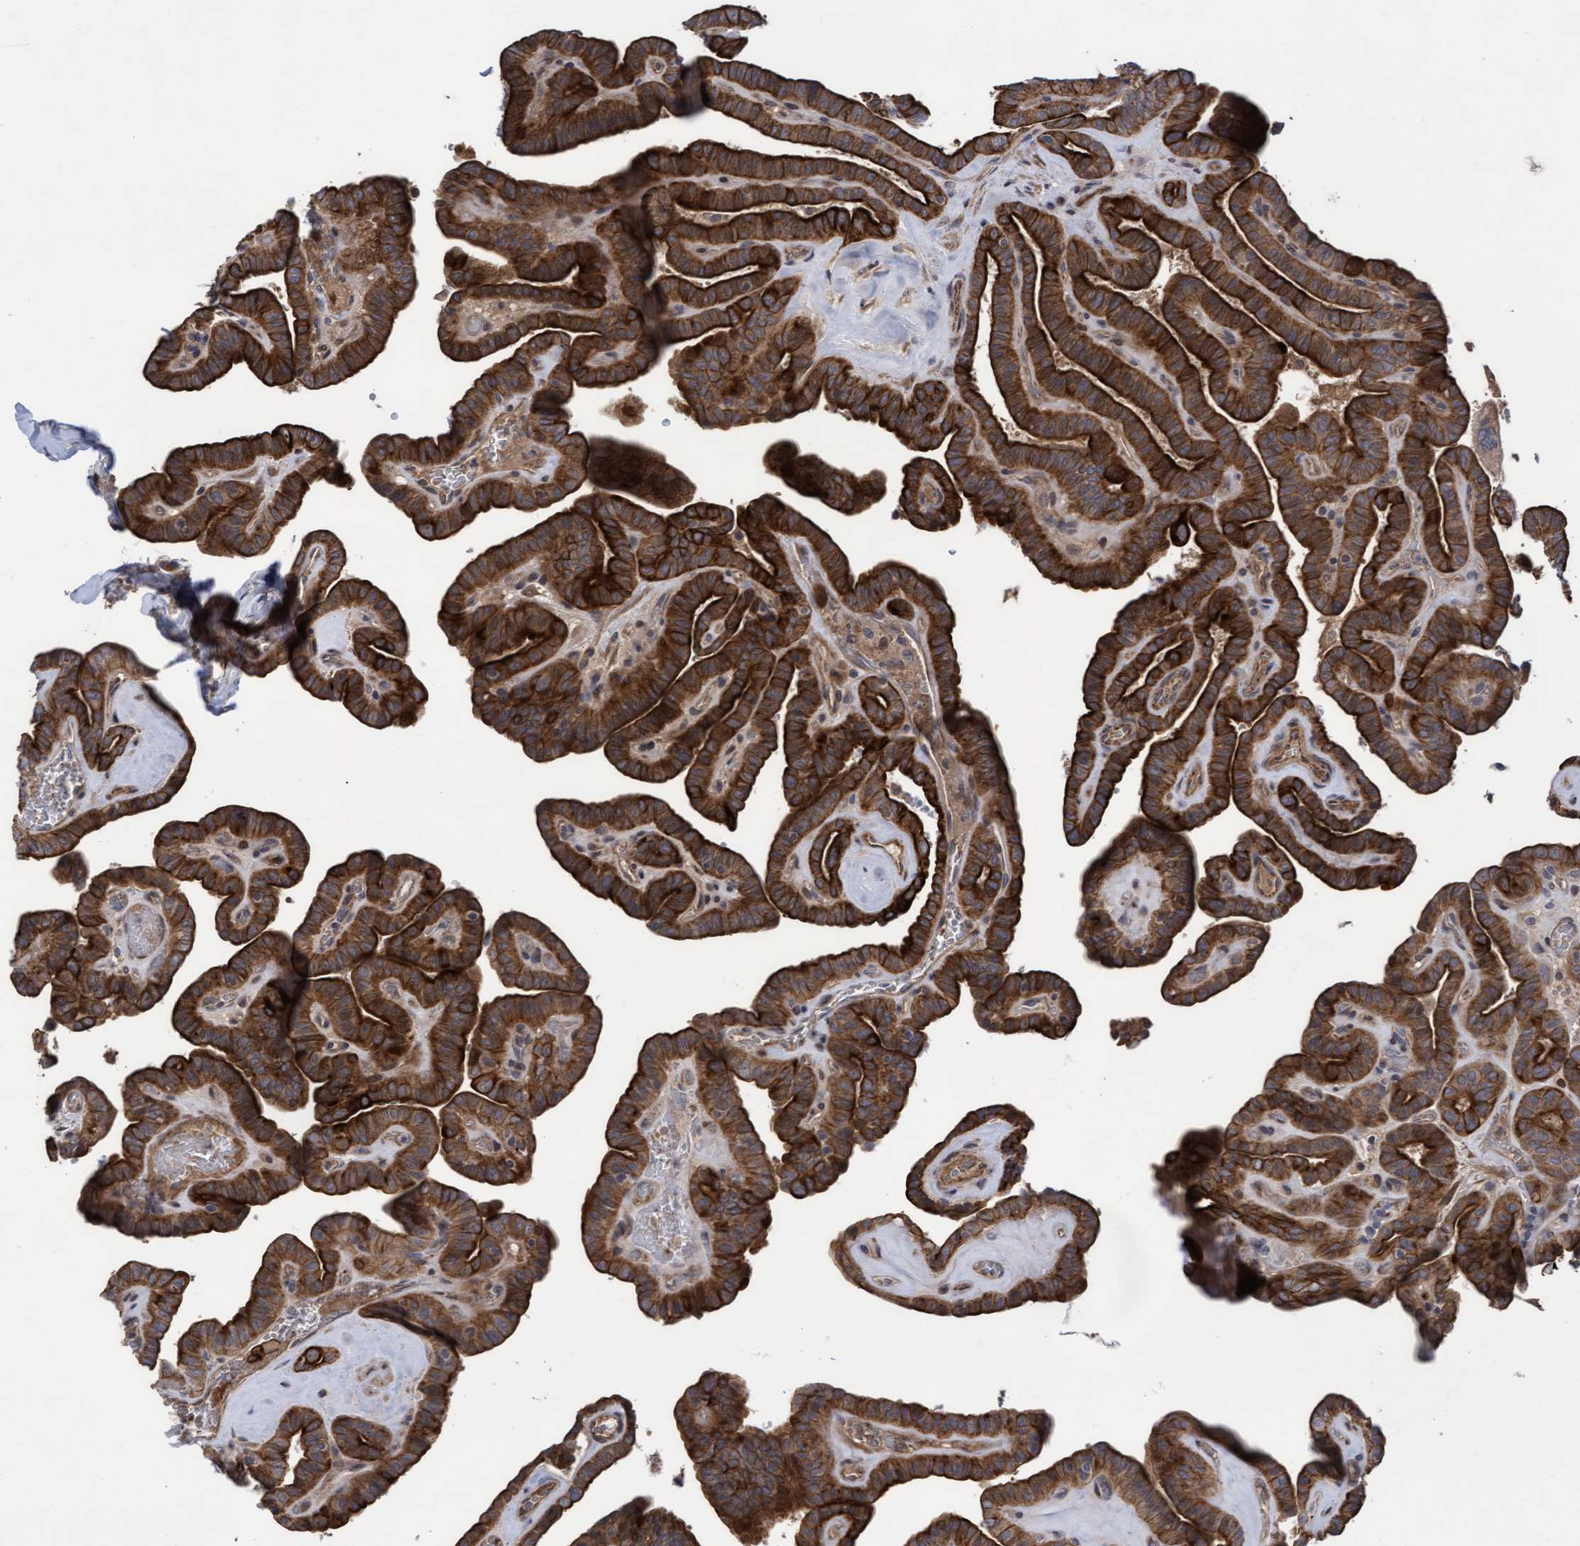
{"staining": {"intensity": "strong", "quantity": ">75%", "location": "cytoplasmic/membranous"}, "tissue": "thyroid cancer", "cell_type": "Tumor cells", "image_type": "cancer", "snomed": [{"axis": "morphology", "description": "Papillary adenocarcinoma, NOS"}, {"axis": "topography", "description": "Thyroid gland"}], "caption": "Thyroid cancer was stained to show a protein in brown. There is high levels of strong cytoplasmic/membranous staining in approximately >75% of tumor cells.", "gene": "COBL", "patient": {"sex": "male", "age": 77}}